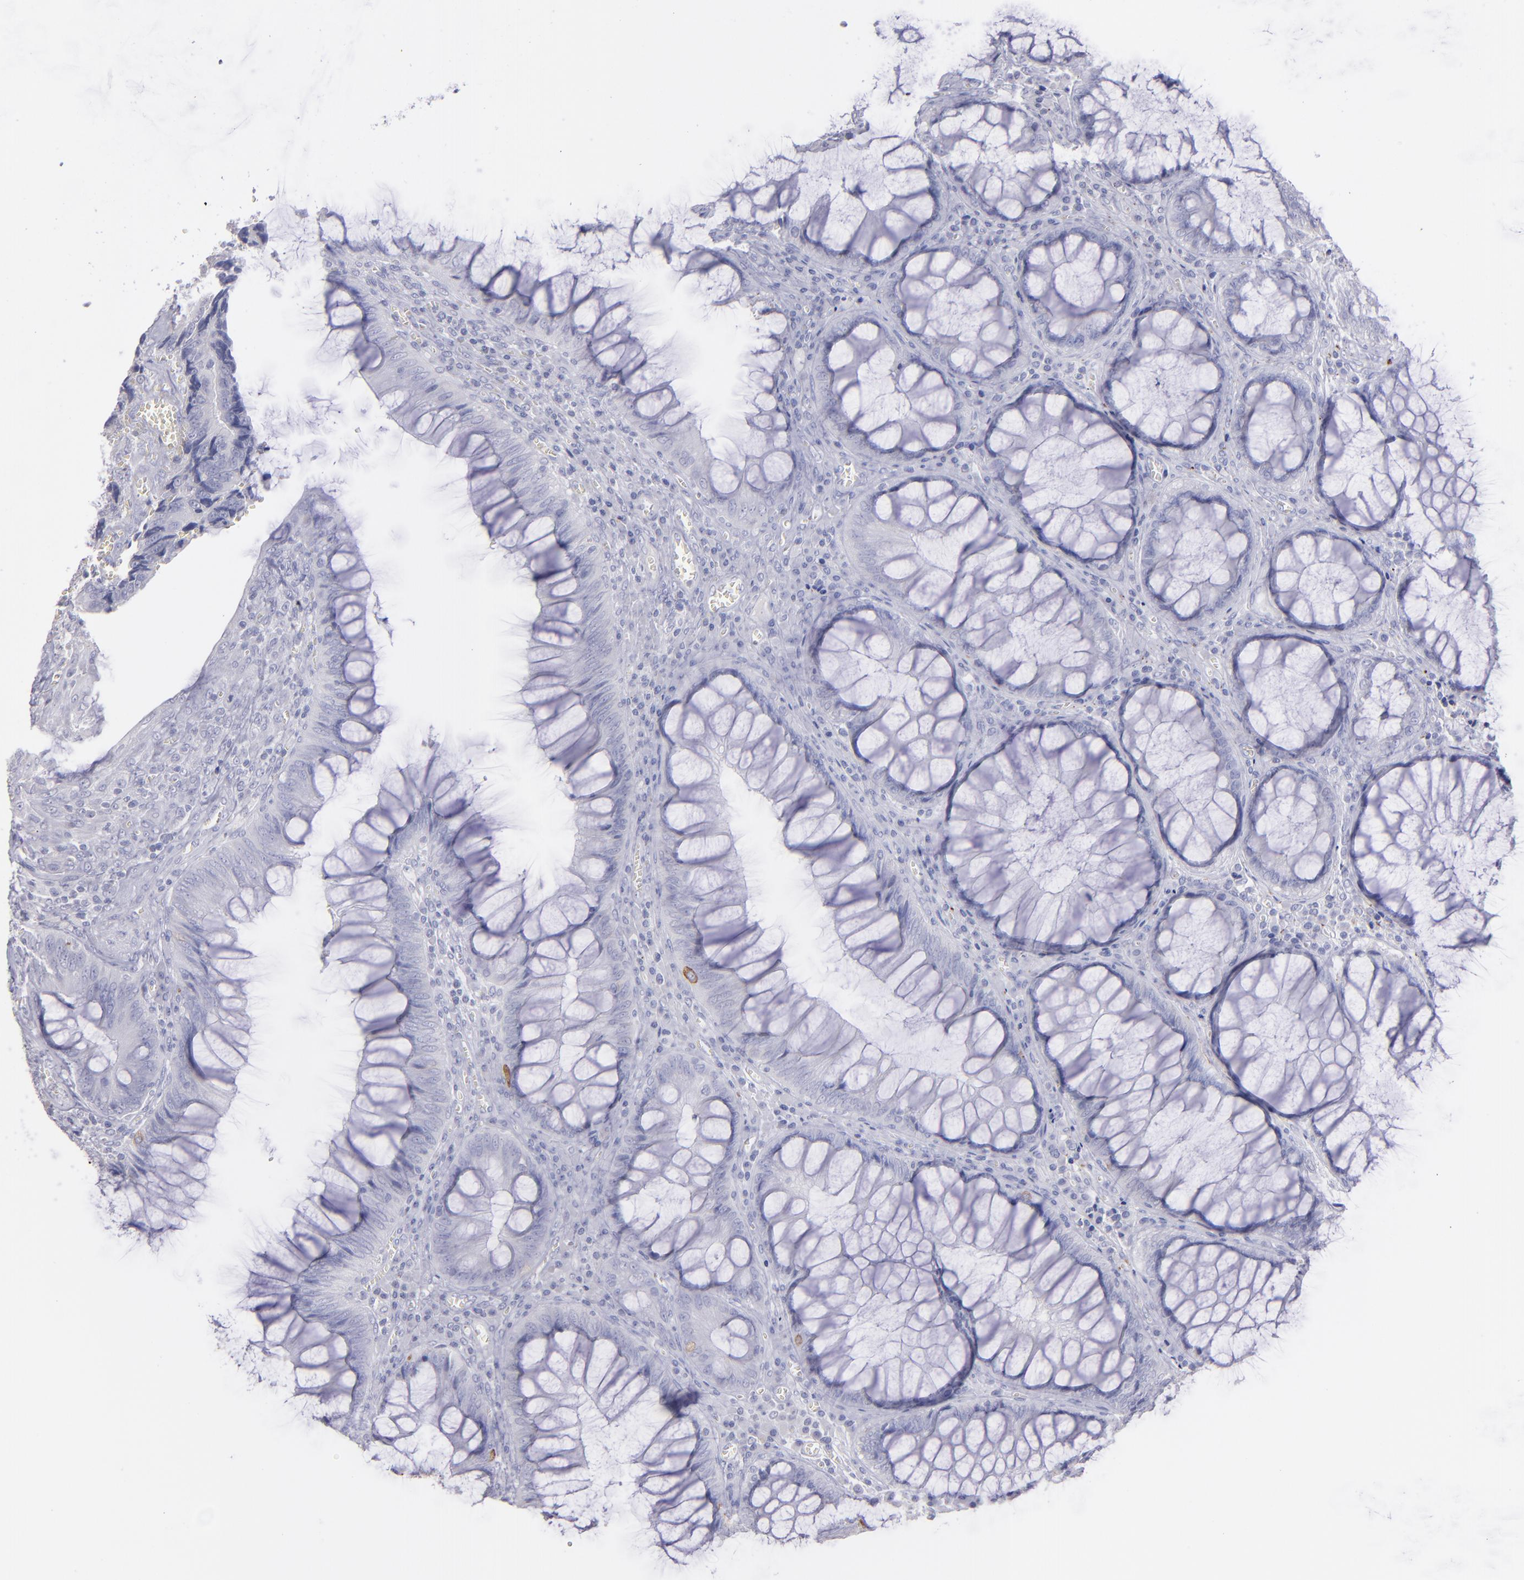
{"staining": {"intensity": "negative", "quantity": "none", "location": "none"}, "tissue": "colorectal cancer", "cell_type": "Tumor cells", "image_type": "cancer", "snomed": [{"axis": "morphology", "description": "Adenocarcinoma, NOS"}, {"axis": "topography", "description": "Colon"}], "caption": "This micrograph is of adenocarcinoma (colorectal) stained with immunohistochemistry to label a protein in brown with the nuclei are counter-stained blue. There is no staining in tumor cells.", "gene": "SNAP25", "patient": {"sex": "male", "age": 72}}